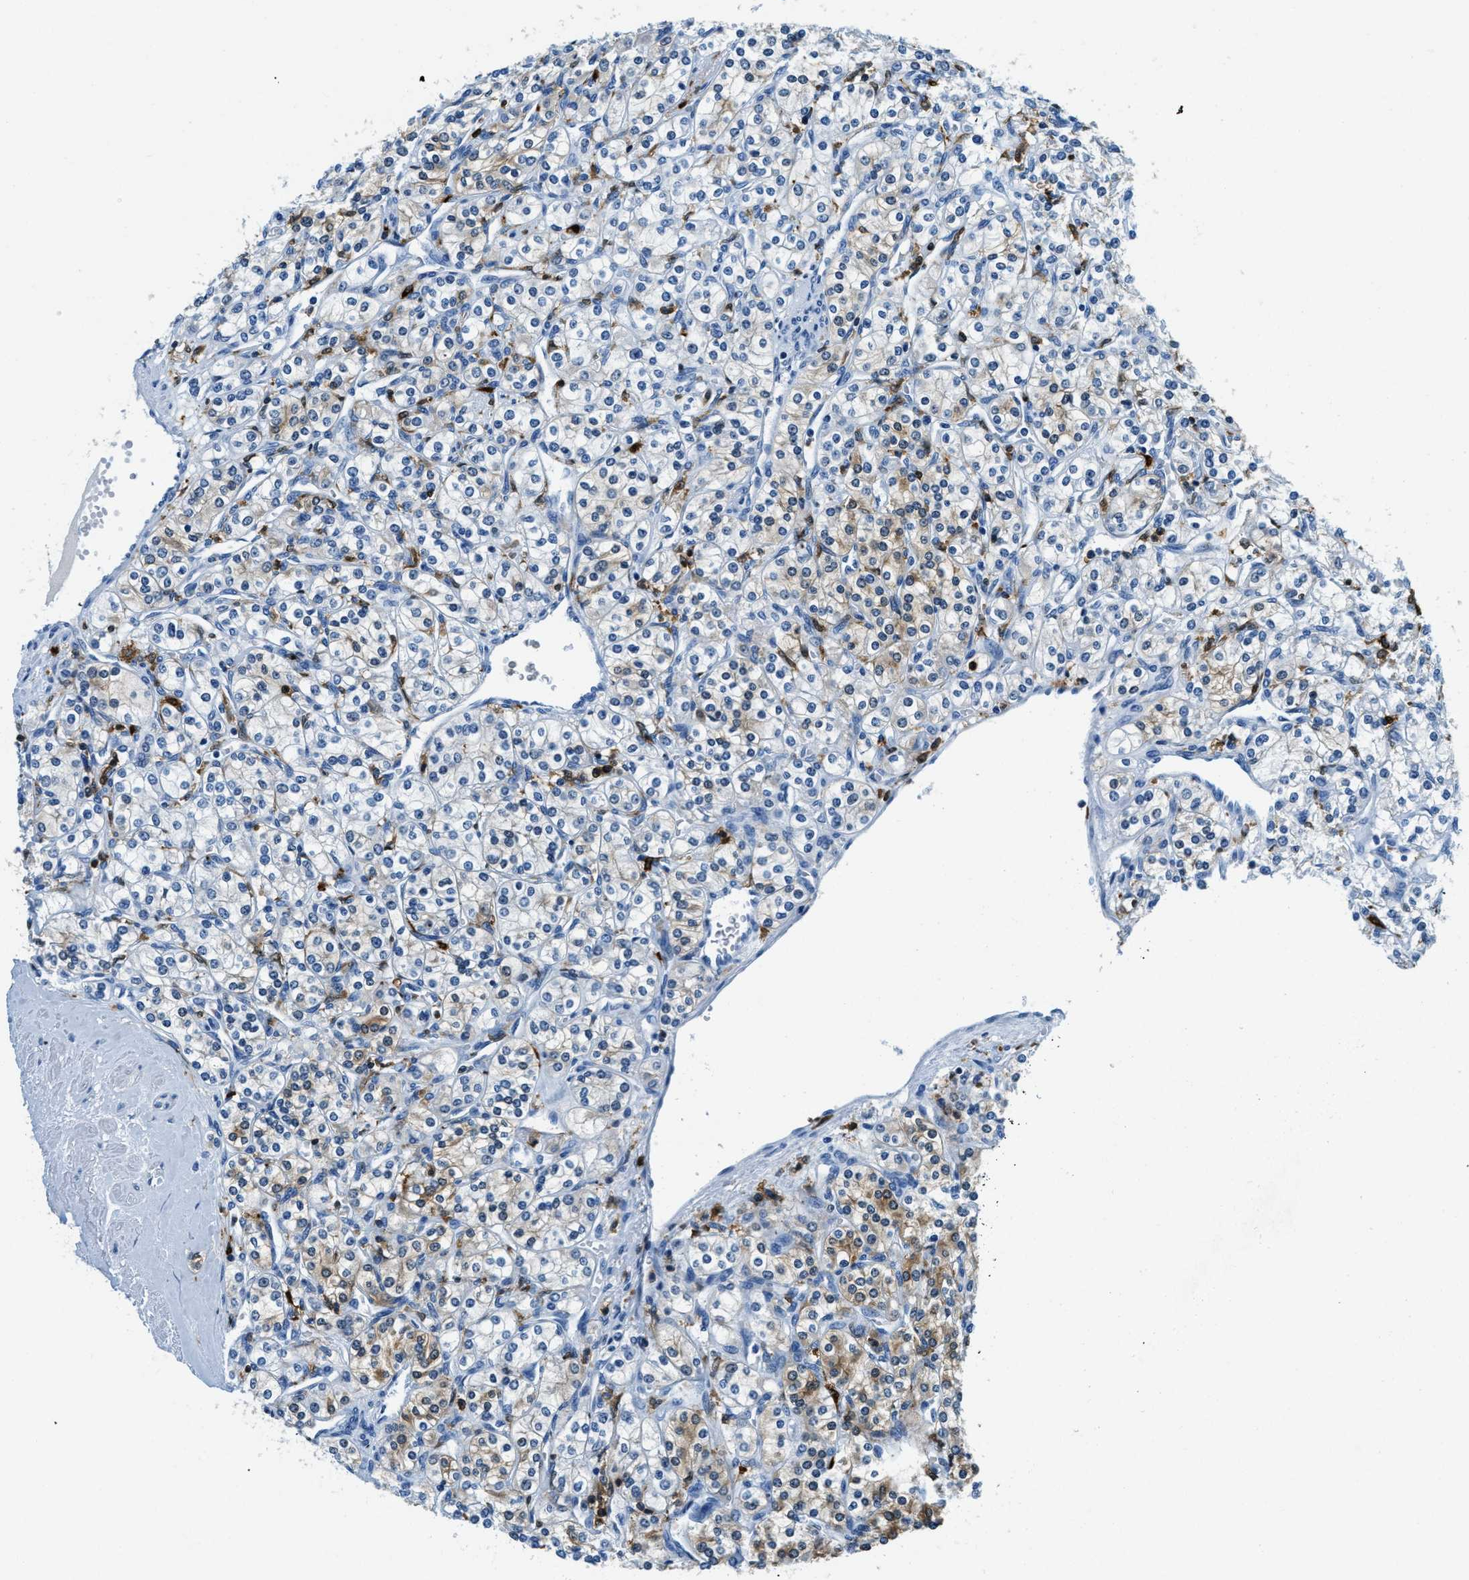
{"staining": {"intensity": "negative", "quantity": "none", "location": "none"}, "tissue": "renal cancer", "cell_type": "Tumor cells", "image_type": "cancer", "snomed": [{"axis": "morphology", "description": "Adenocarcinoma, NOS"}, {"axis": "topography", "description": "Kidney"}], "caption": "This is an immunohistochemistry photomicrograph of renal cancer (adenocarcinoma). There is no expression in tumor cells.", "gene": "CAPG", "patient": {"sex": "male", "age": 77}}